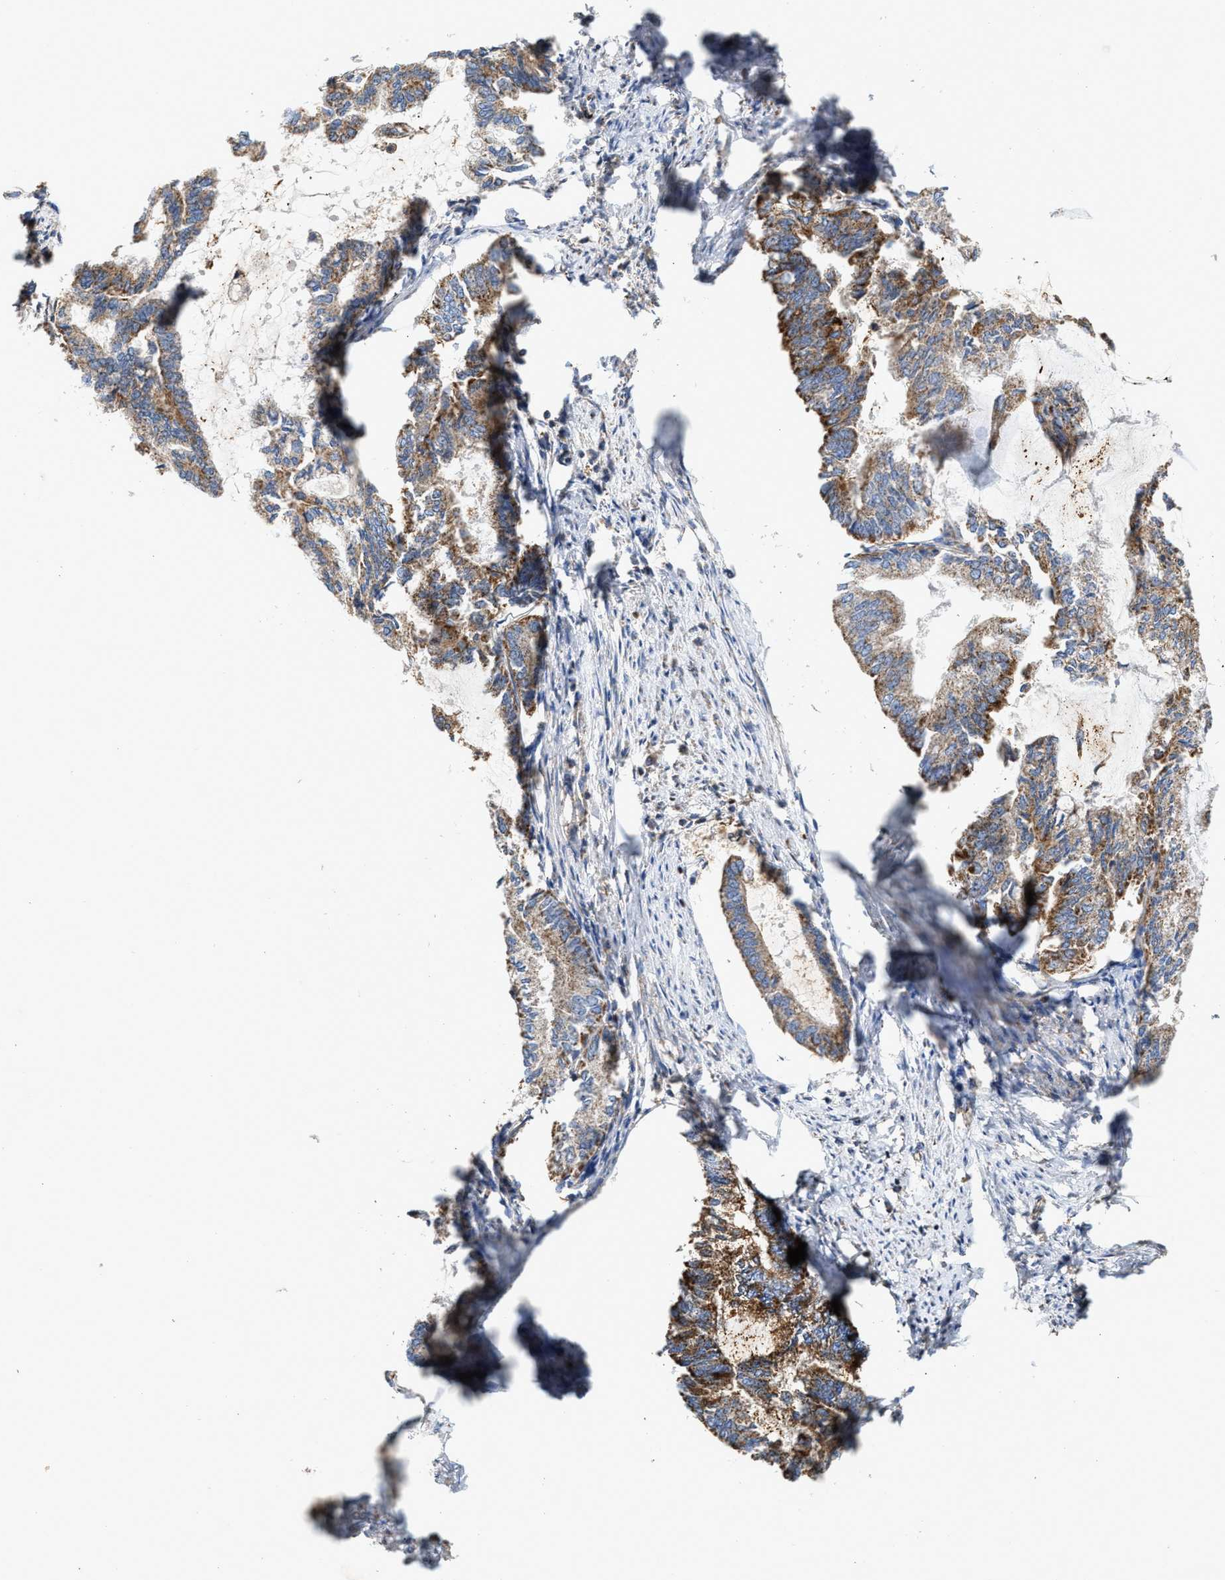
{"staining": {"intensity": "moderate", "quantity": ">75%", "location": "cytoplasmic/membranous"}, "tissue": "endometrial cancer", "cell_type": "Tumor cells", "image_type": "cancer", "snomed": [{"axis": "morphology", "description": "Adenocarcinoma, NOS"}, {"axis": "topography", "description": "Endometrium"}], "caption": "This histopathology image exhibits endometrial cancer stained with IHC to label a protein in brown. The cytoplasmic/membranous of tumor cells show moderate positivity for the protein. Nuclei are counter-stained blue.", "gene": "MECR", "patient": {"sex": "female", "age": 86}}